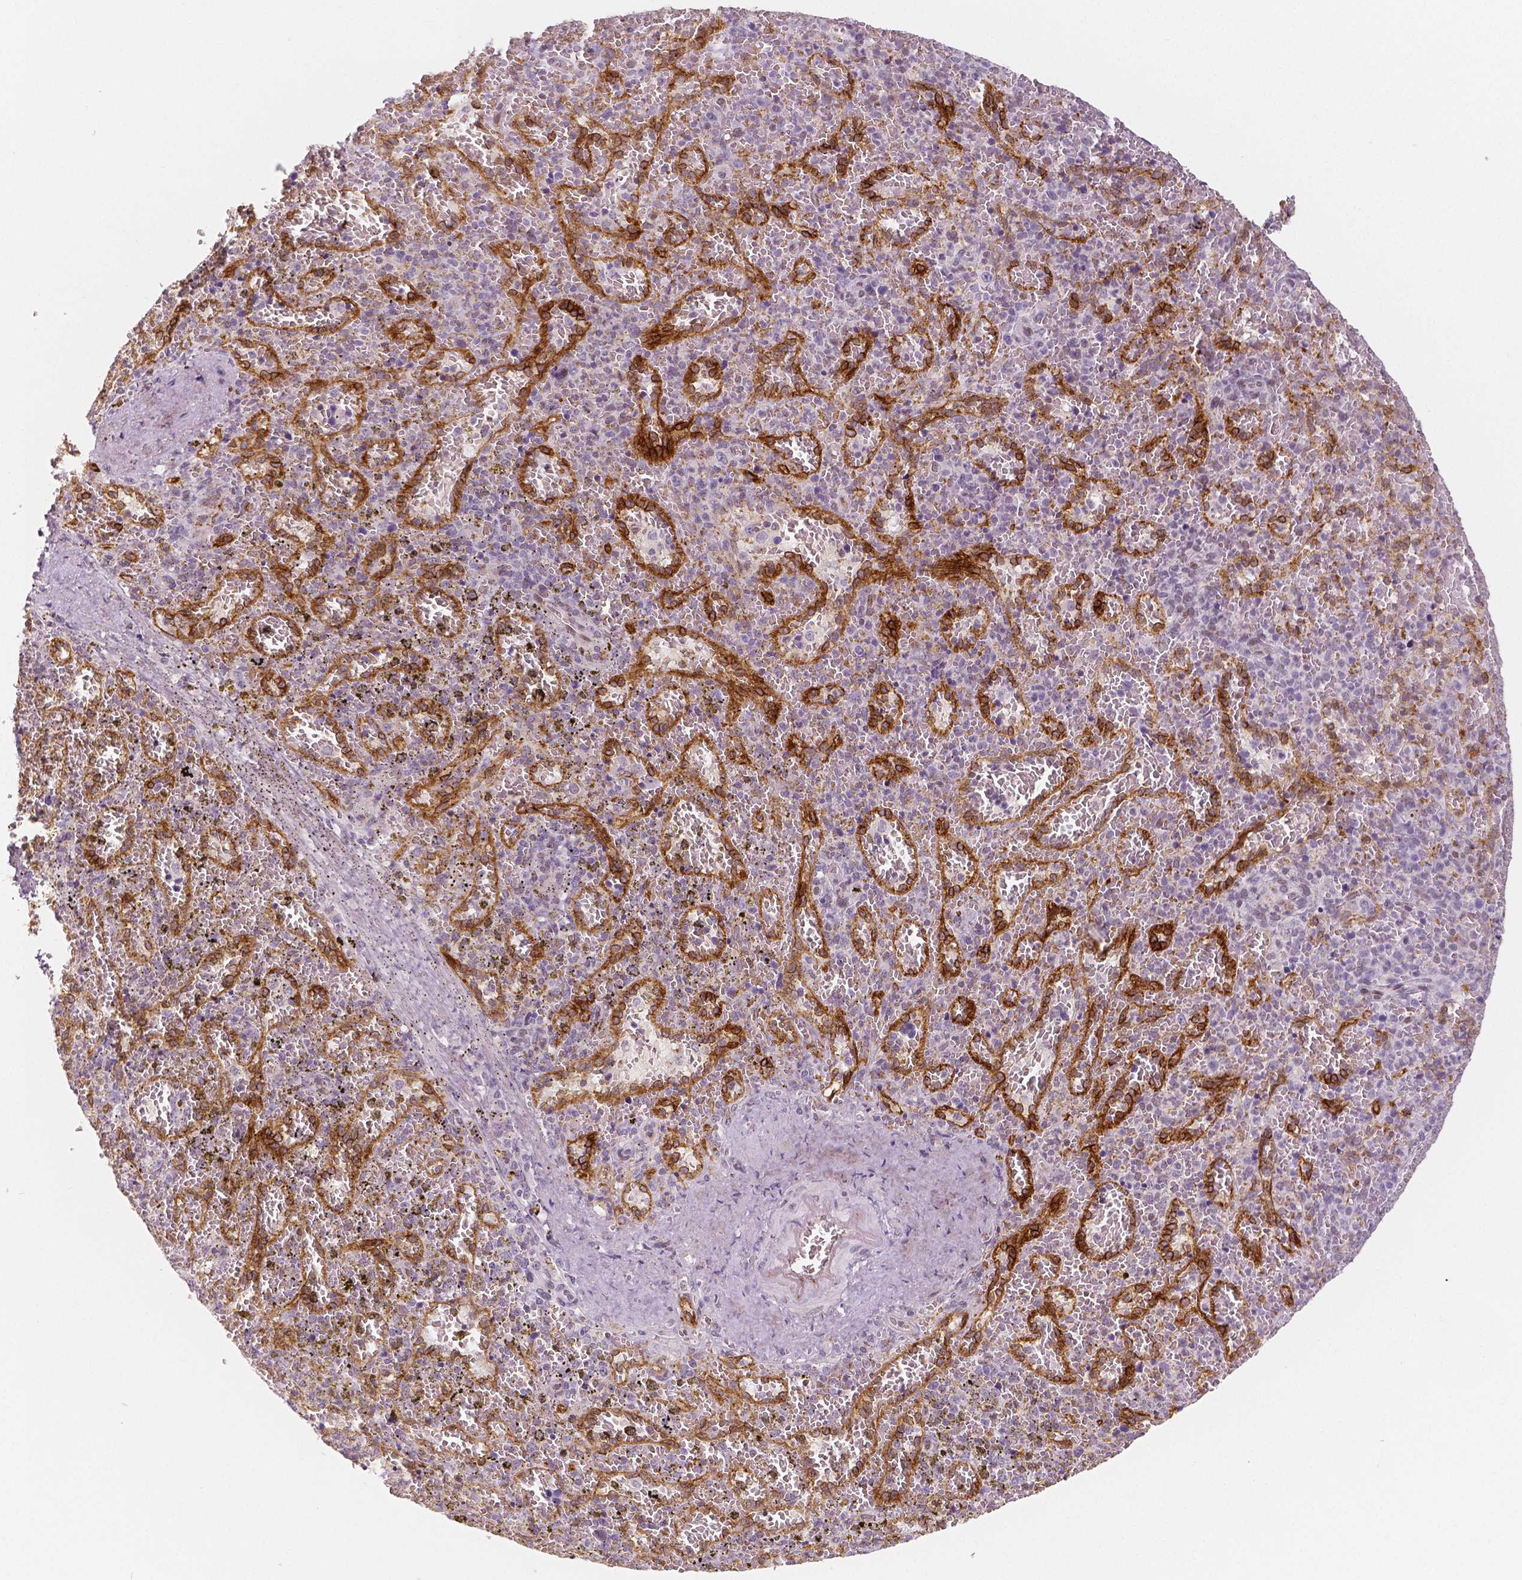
{"staining": {"intensity": "negative", "quantity": "none", "location": "none"}, "tissue": "spleen", "cell_type": "Cells in red pulp", "image_type": "normal", "snomed": [{"axis": "morphology", "description": "Normal tissue, NOS"}, {"axis": "topography", "description": "Spleen"}], "caption": "Immunohistochemistry (IHC) photomicrograph of normal spleen: human spleen stained with DAB (3,3'-diaminobenzidine) demonstrates no significant protein staining in cells in red pulp.", "gene": "KDM5B", "patient": {"sex": "female", "age": 50}}